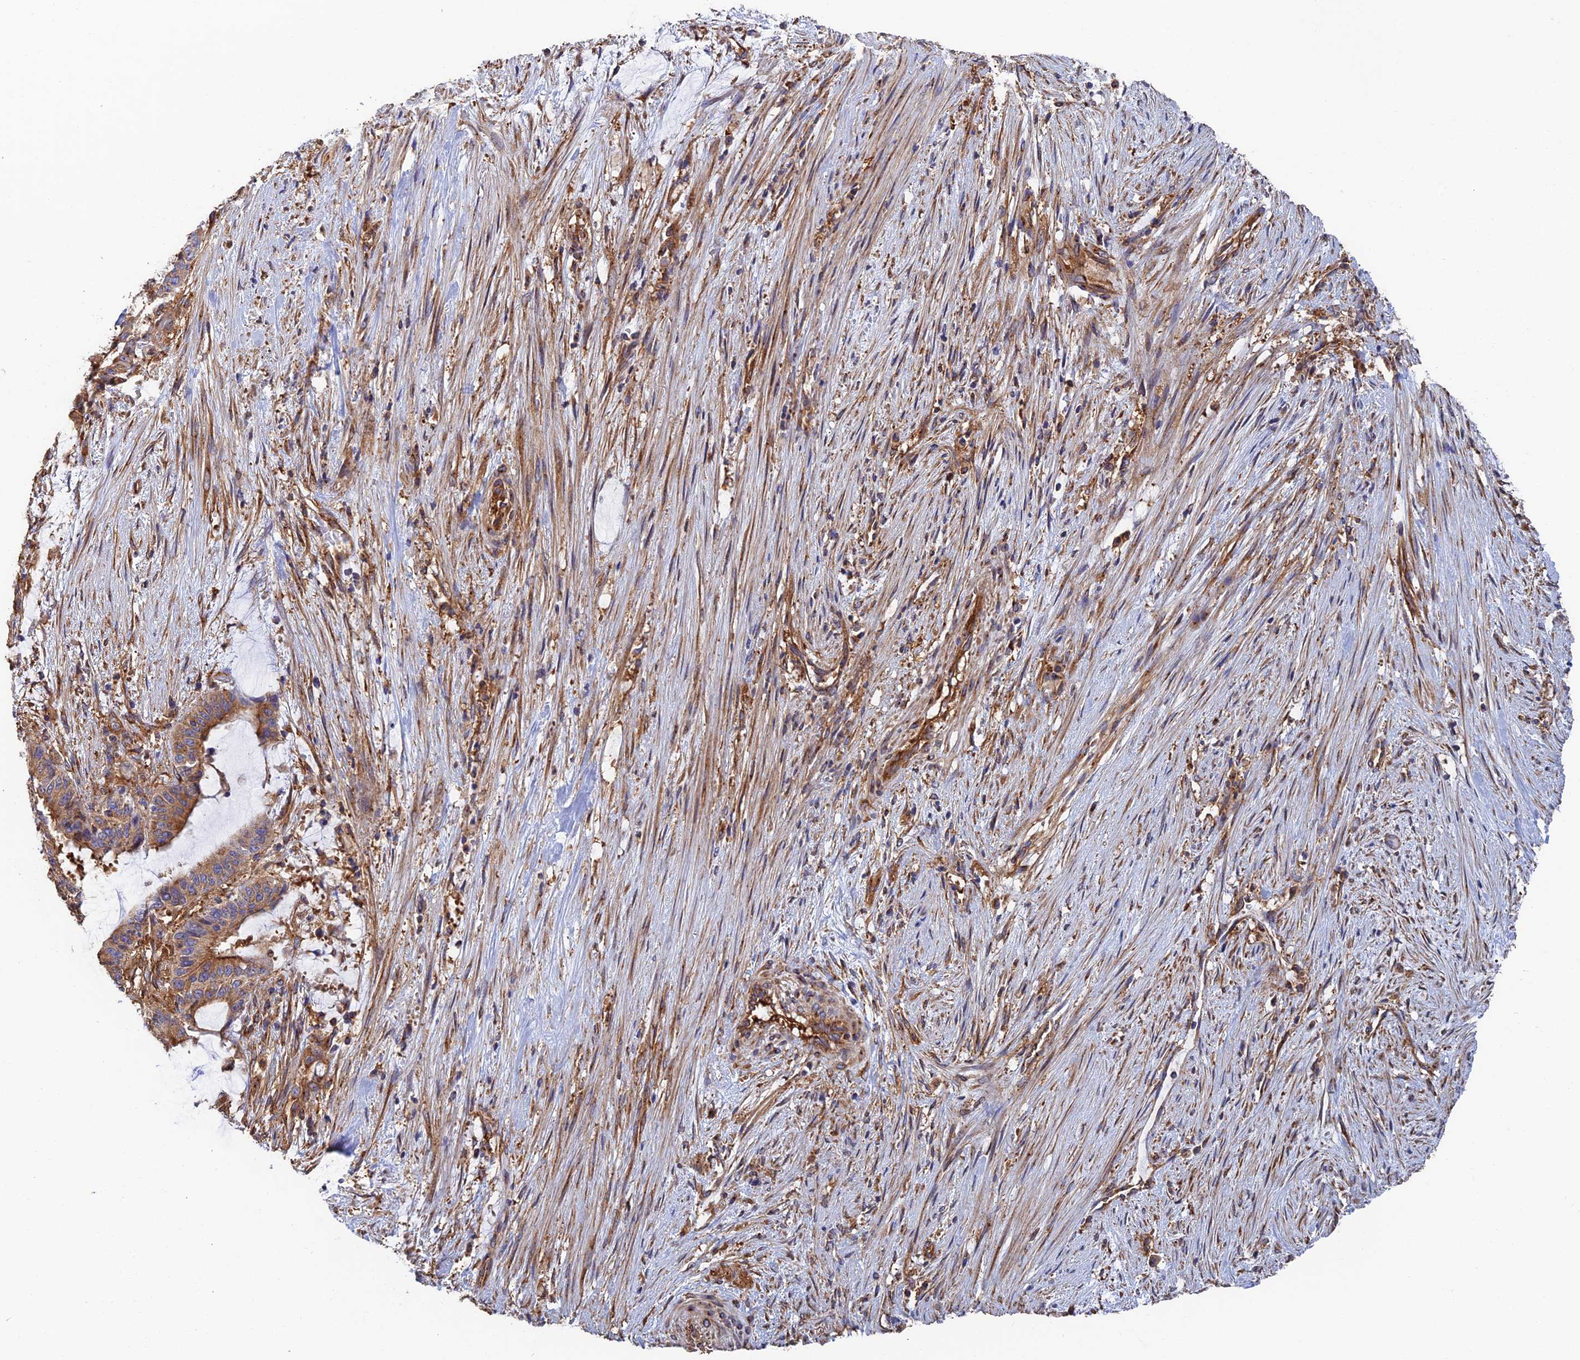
{"staining": {"intensity": "moderate", "quantity": ">75%", "location": "cytoplasmic/membranous"}, "tissue": "liver cancer", "cell_type": "Tumor cells", "image_type": "cancer", "snomed": [{"axis": "morphology", "description": "Normal tissue, NOS"}, {"axis": "morphology", "description": "Cholangiocarcinoma"}, {"axis": "topography", "description": "Liver"}, {"axis": "topography", "description": "Peripheral nerve tissue"}], "caption": "DAB (3,3'-diaminobenzidine) immunohistochemical staining of liver cancer reveals moderate cytoplasmic/membranous protein staining in approximately >75% of tumor cells.", "gene": "DCTN2", "patient": {"sex": "female", "age": 73}}